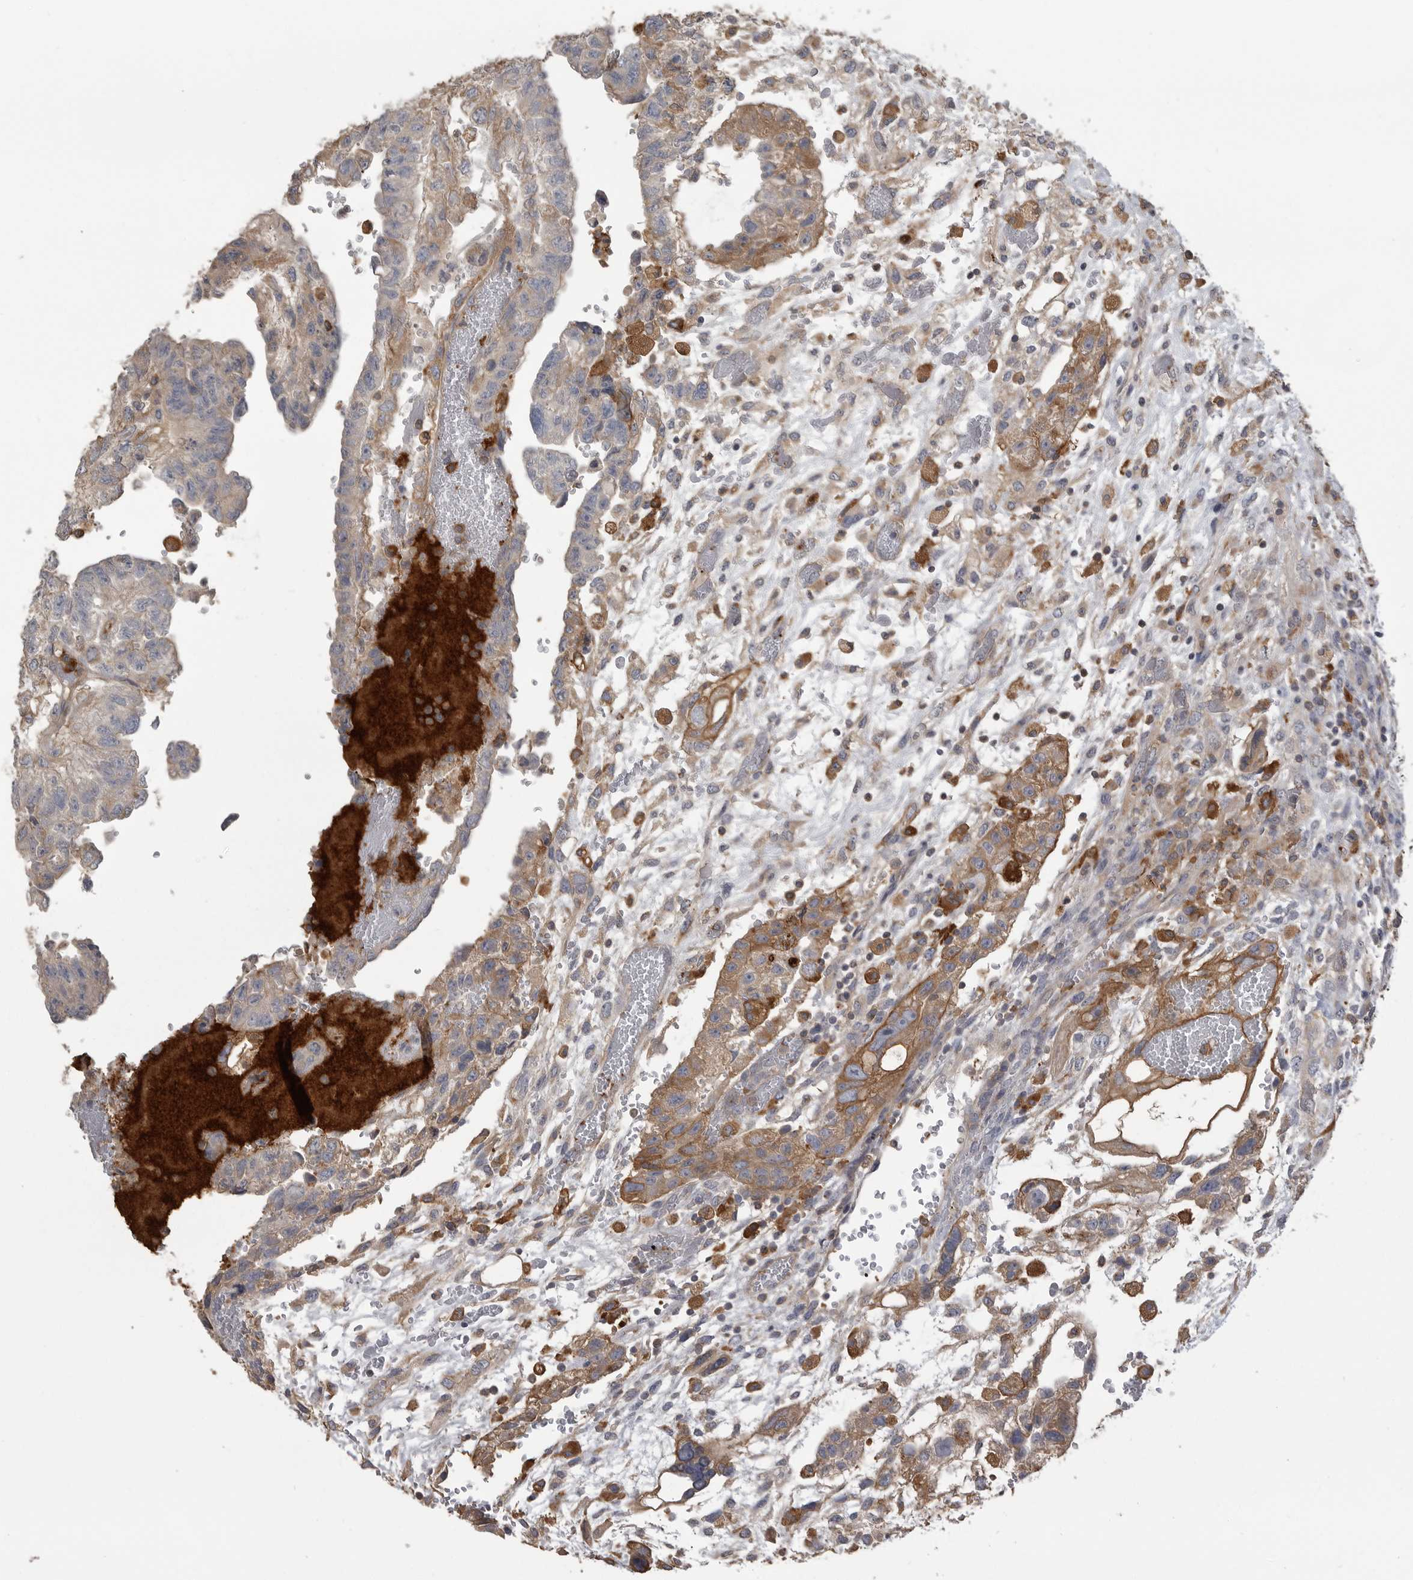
{"staining": {"intensity": "moderate", "quantity": ">75%", "location": "cytoplasmic/membranous"}, "tissue": "testis cancer", "cell_type": "Tumor cells", "image_type": "cancer", "snomed": [{"axis": "morphology", "description": "Carcinoma, Embryonal, NOS"}, {"axis": "topography", "description": "Testis"}], "caption": "Immunohistochemical staining of testis cancer (embryonal carcinoma) displays medium levels of moderate cytoplasmic/membranous expression in about >75% of tumor cells. (Stains: DAB (3,3'-diaminobenzidine) in brown, nuclei in blue, Microscopy: brightfield microscopy at high magnification).", "gene": "CMTM6", "patient": {"sex": "male", "age": 36}}